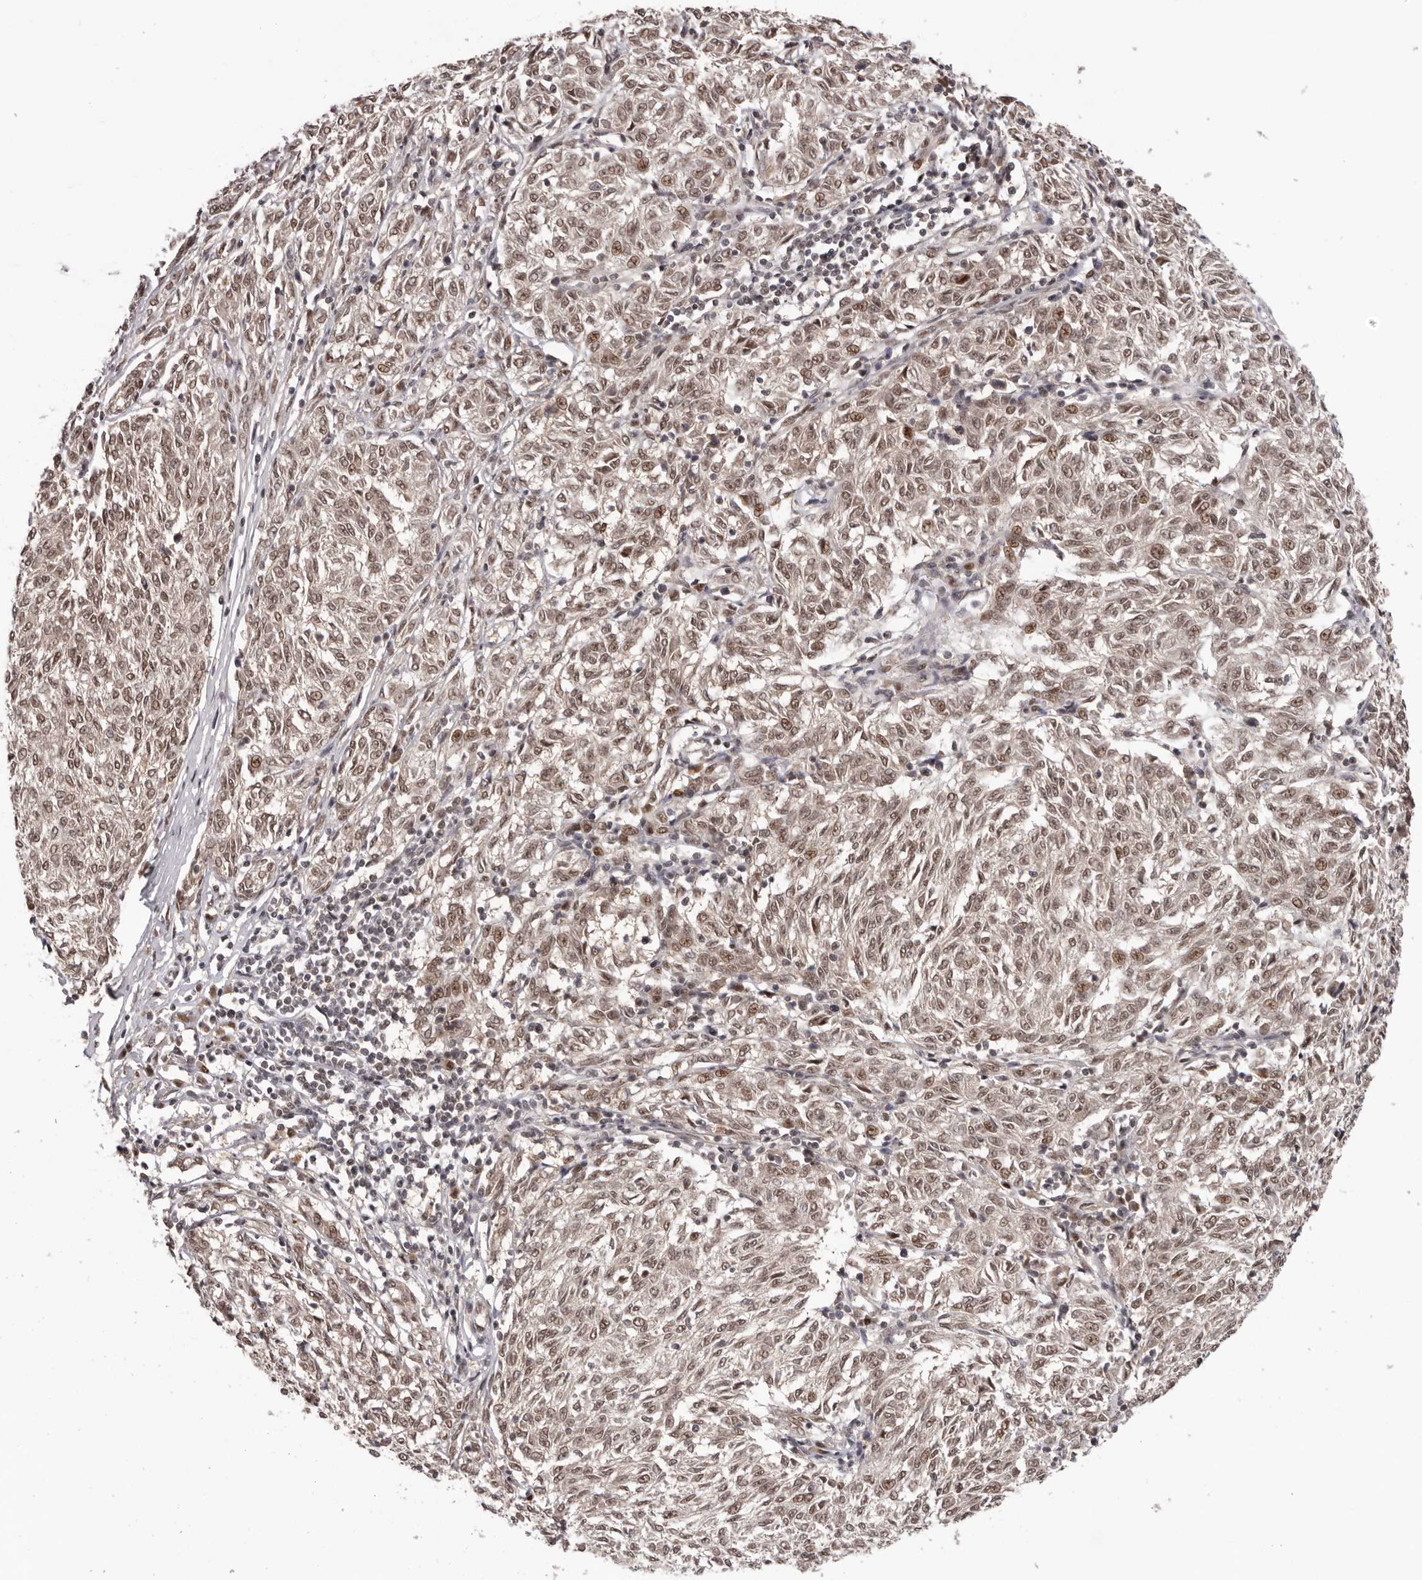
{"staining": {"intensity": "weak", "quantity": ">75%", "location": "cytoplasmic/membranous,nuclear"}, "tissue": "melanoma", "cell_type": "Tumor cells", "image_type": "cancer", "snomed": [{"axis": "morphology", "description": "Malignant melanoma, NOS"}, {"axis": "topography", "description": "Skin"}], "caption": "Immunohistochemical staining of melanoma shows low levels of weak cytoplasmic/membranous and nuclear expression in about >75% of tumor cells.", "gene": "TBX5", "patient": {"sex": "female", "age": 72}}